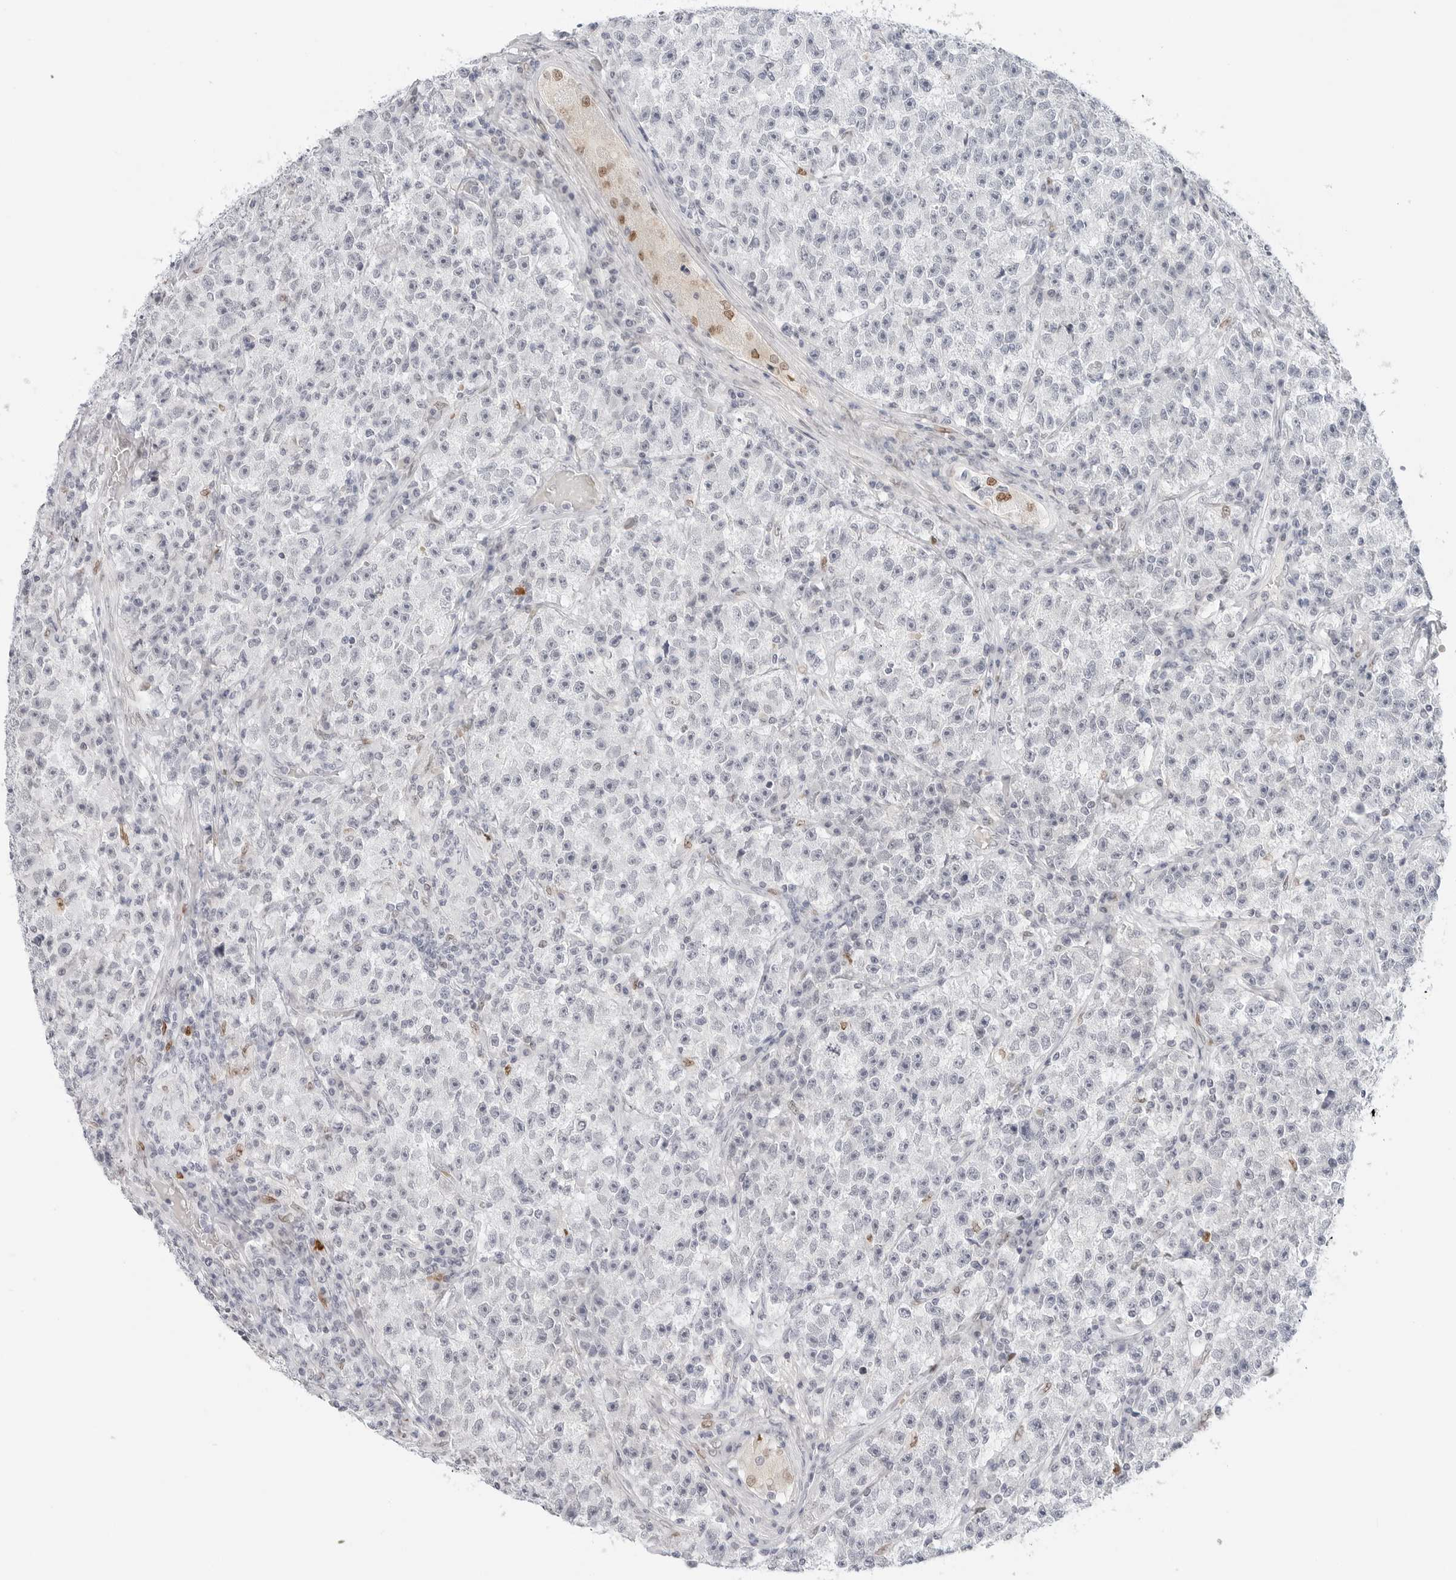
{"staining": {"intensity": "negative", "quantity": "none", "location": "none"}, "tissue": "testis cancer", "cell_type": "Tumor cells", "image_type": "cancer", "snomed": [{"axis": "morphology", "description": "Seminoma, NOS"}, {"axis": "topography", "description": "Testis"}], "caption": "Photomicrograph shows no protein positivity in tumor cells of testis cancer (seminoma) tissue. The staining was performed using DAB to visualize the protein expression in brown, while the nuclei were stained in blue with hematoxylin (Magnification: 20x).", "gene": "SPIDR", "patient": {"sex": "male", "age": 22}}